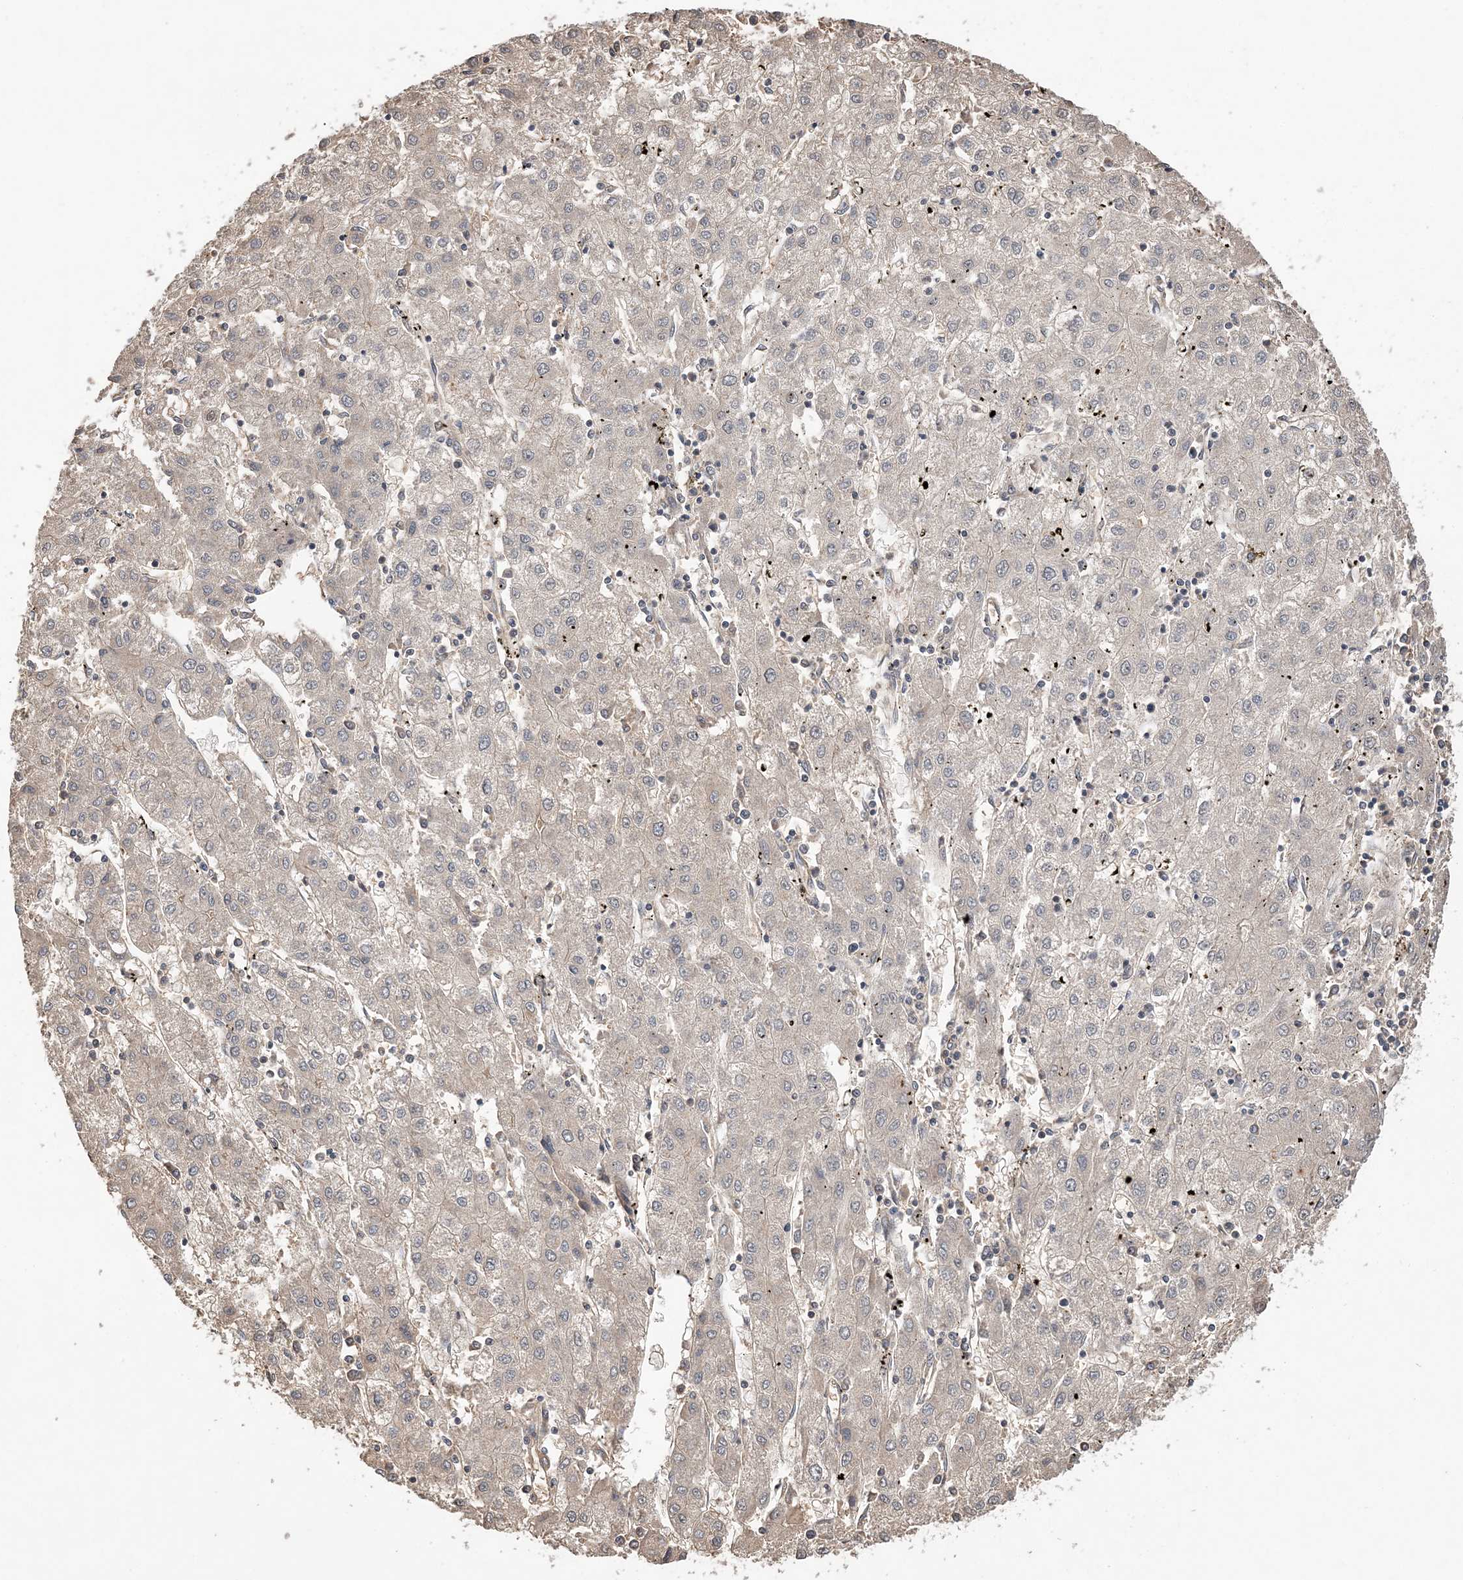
{"staining": {"intensity": "negative", "quantity": "none", "location": "none"}, "tissue": "liver cancer", "cell_type": "Tumor cells", "image_type": "cancer", "snomed": [{"axis": "morphology", "description": "Carcinoma, Hepatocellular, NOS"}, {"axis": "topography", "description": "Liver"}], "caption": "This is a image of IHC staining of liver cancer, which shows no positivity in tumor cells.", "gene": "SYCP3", "patient": {"sex": "male", "age": 72}}